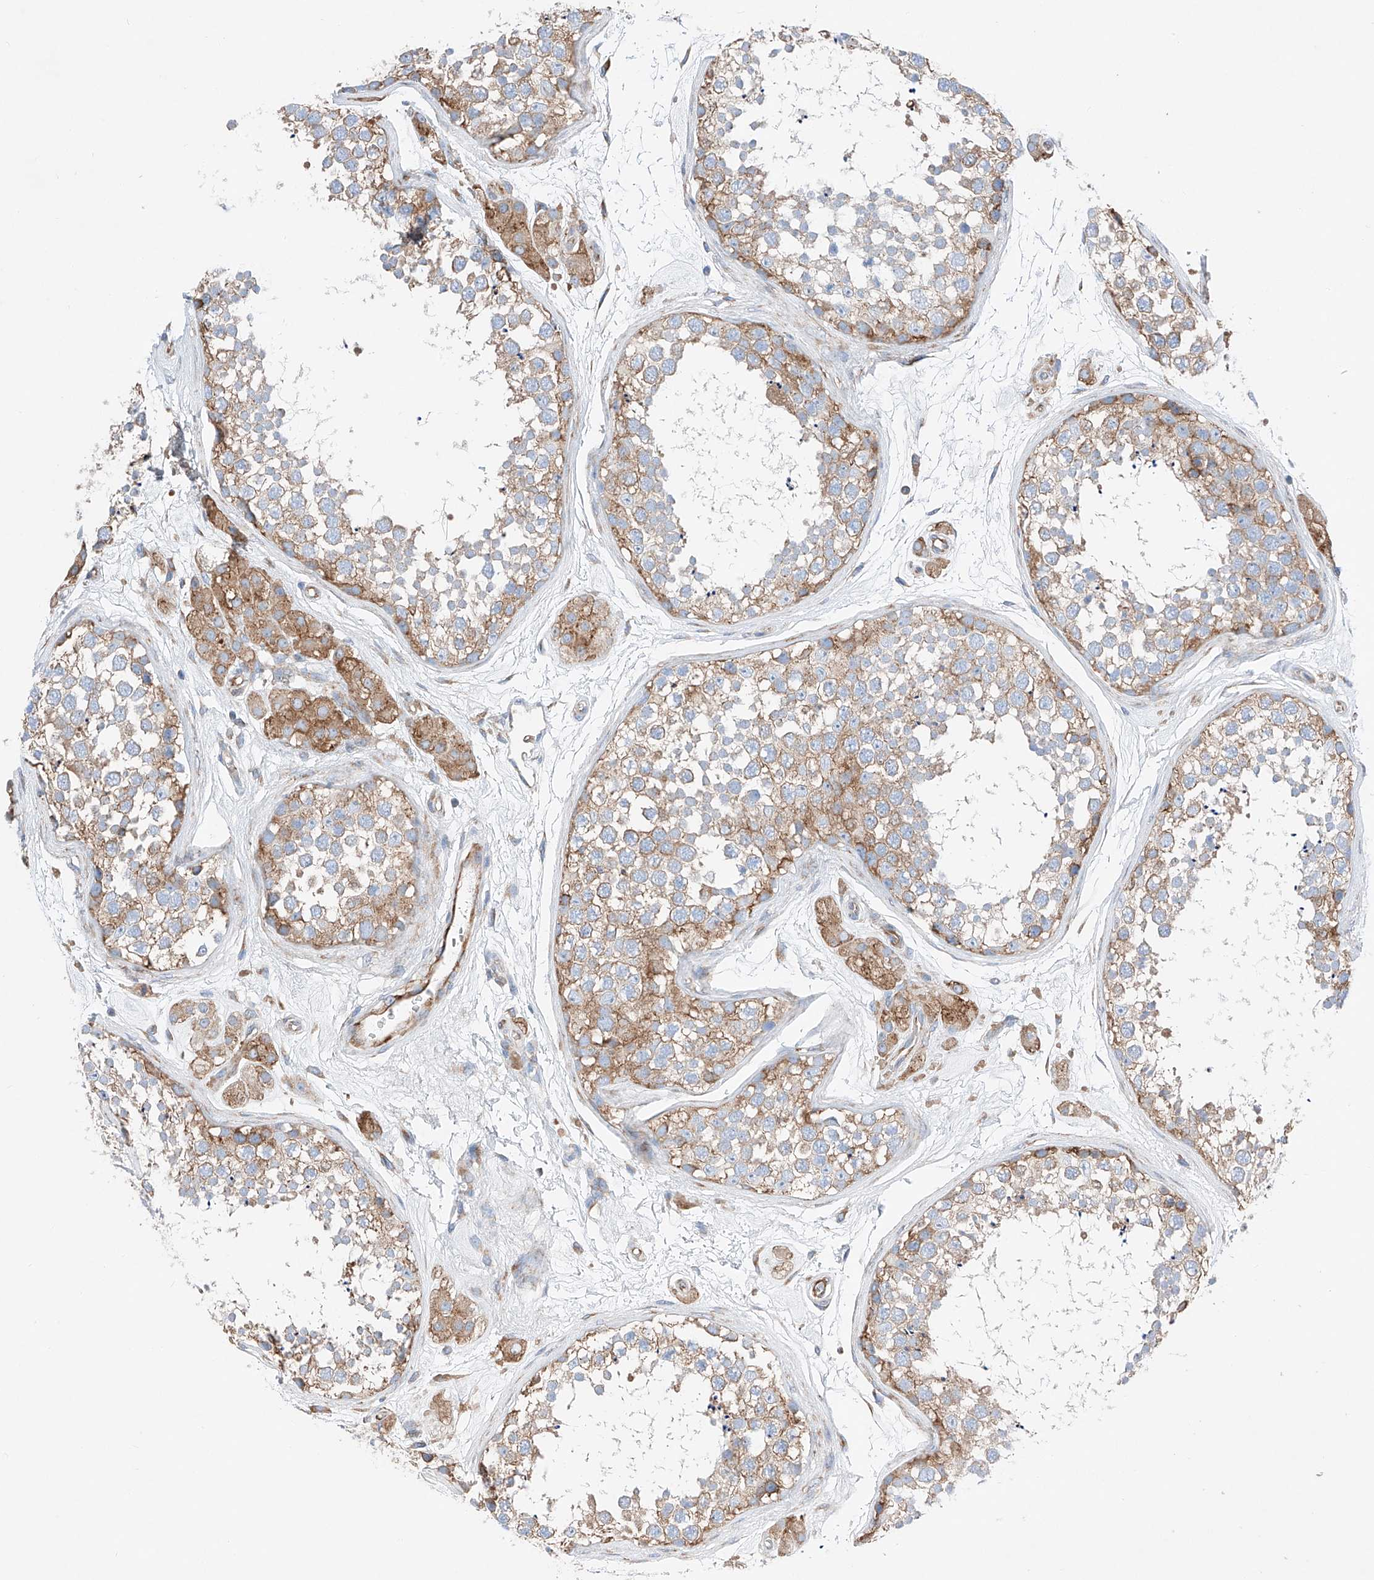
{"staining": {"intensity": "moderate", "quantity": "25%-75%", "location": "cytoplasmic/membranous"}, "tissue": "testis", "cell_type": "Cells in seminiferous ducts", "image_type": "normal", "snomed": [{"axis": "morphology", "description": "Normal tissue, NOS"}, {"axis": "topography", "description": "Testis"}], "caption": "The photomicrograph exhibits staining of unremarkable testis, revealing moderate cytoplasmic/membranous protein expression (brown color) within cells in seminiferous ducts.", "gene": "CRELD1", "patient": {"sex": "male", "age": 56}}